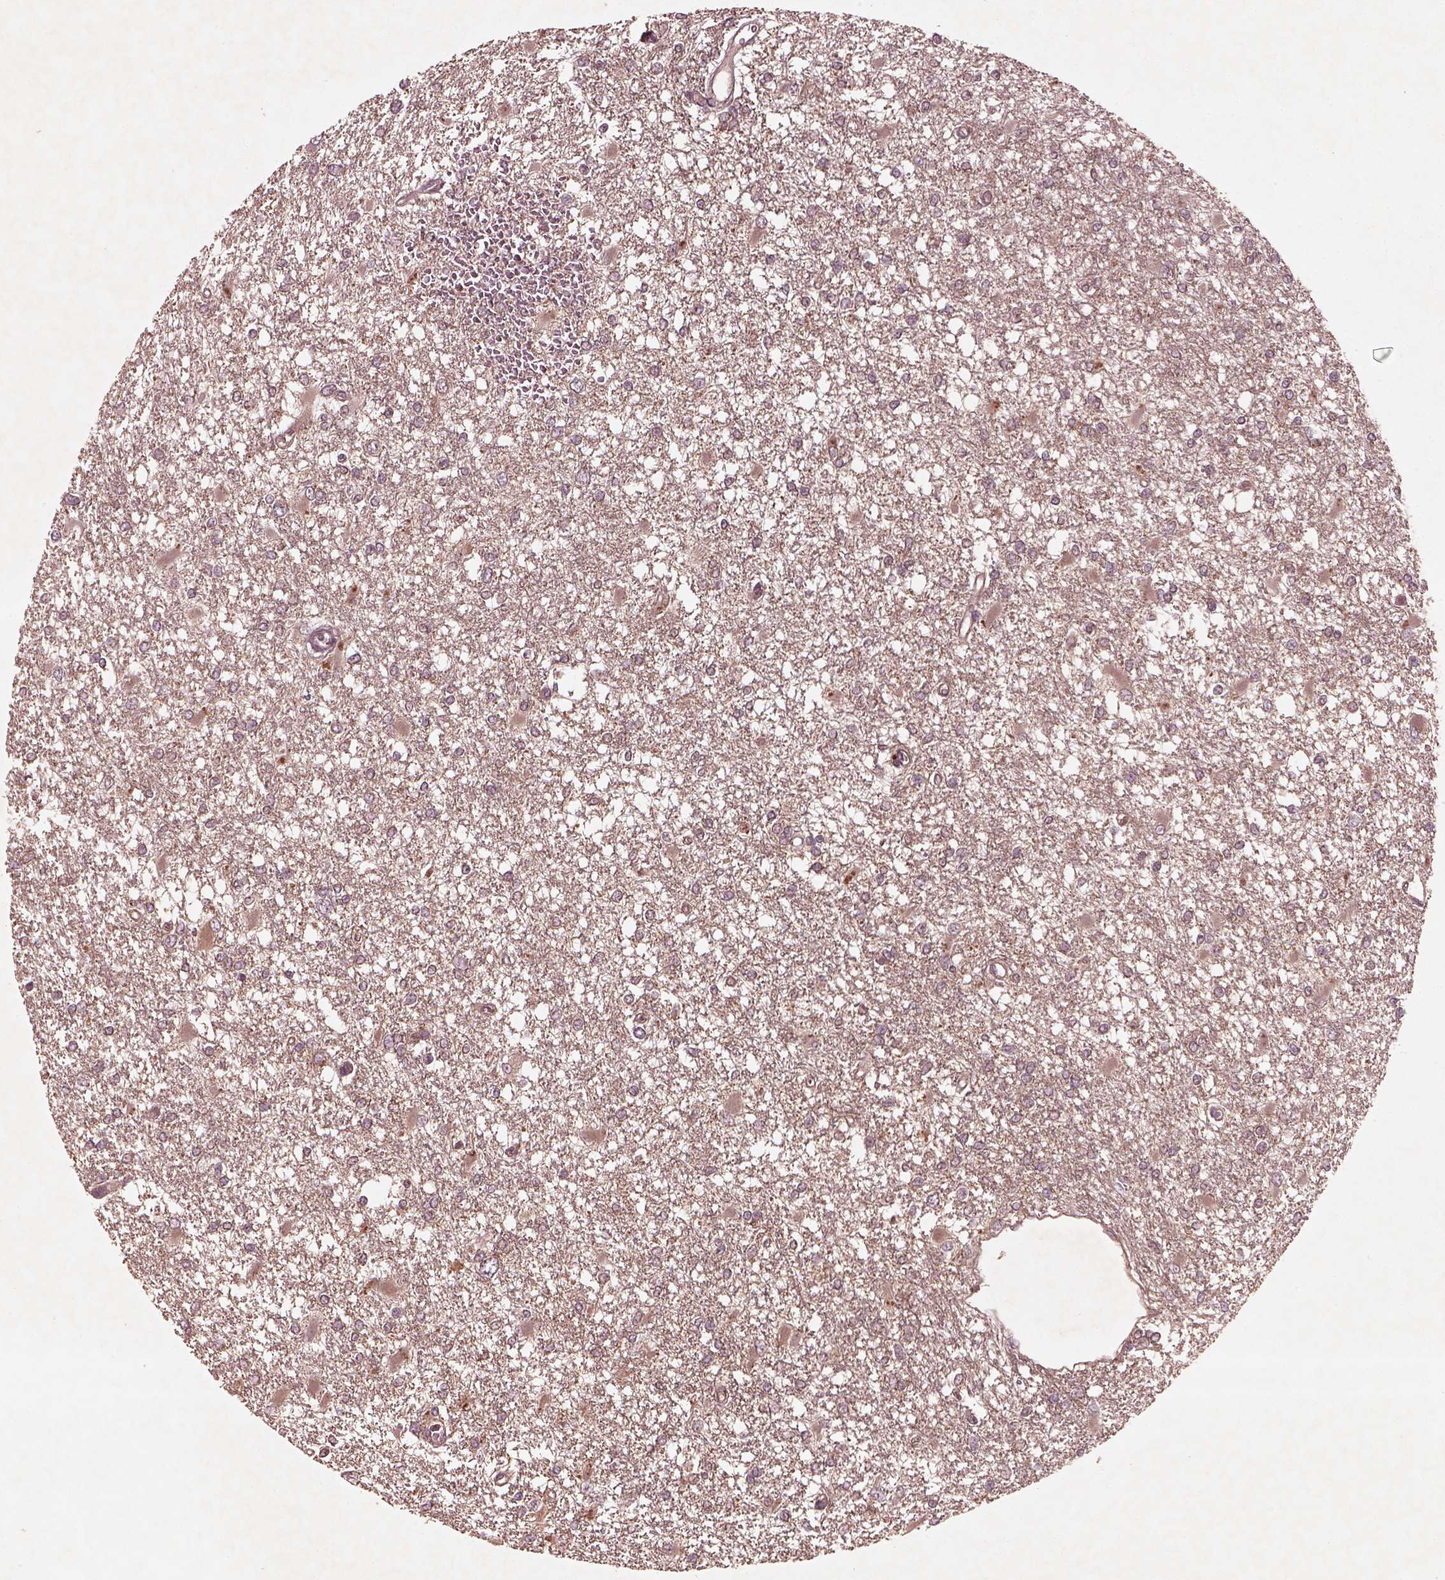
{"staining": {"intensity": "weak", "quantity": "<25%", "location": "cytoplasmic/membranous"}, "tissue": "glioma", "cell_type": "Tumor cells", "image_type": "cancer", "snomed": [{"axis": "morphology", "description": "Glioma, malignant, High grade"}, {"axis": "topography", "description": "Cerebral cortex"}], "caption": "Immunohistochemistry (IHC) micrograph of neoplastic tissue: human glioma stained with DAB reveals no significant protein staining in tumor cells. Nuclei are stained in blue.", "gene": "FAM234A", "patient": {"sex": "male", "age": 79}}